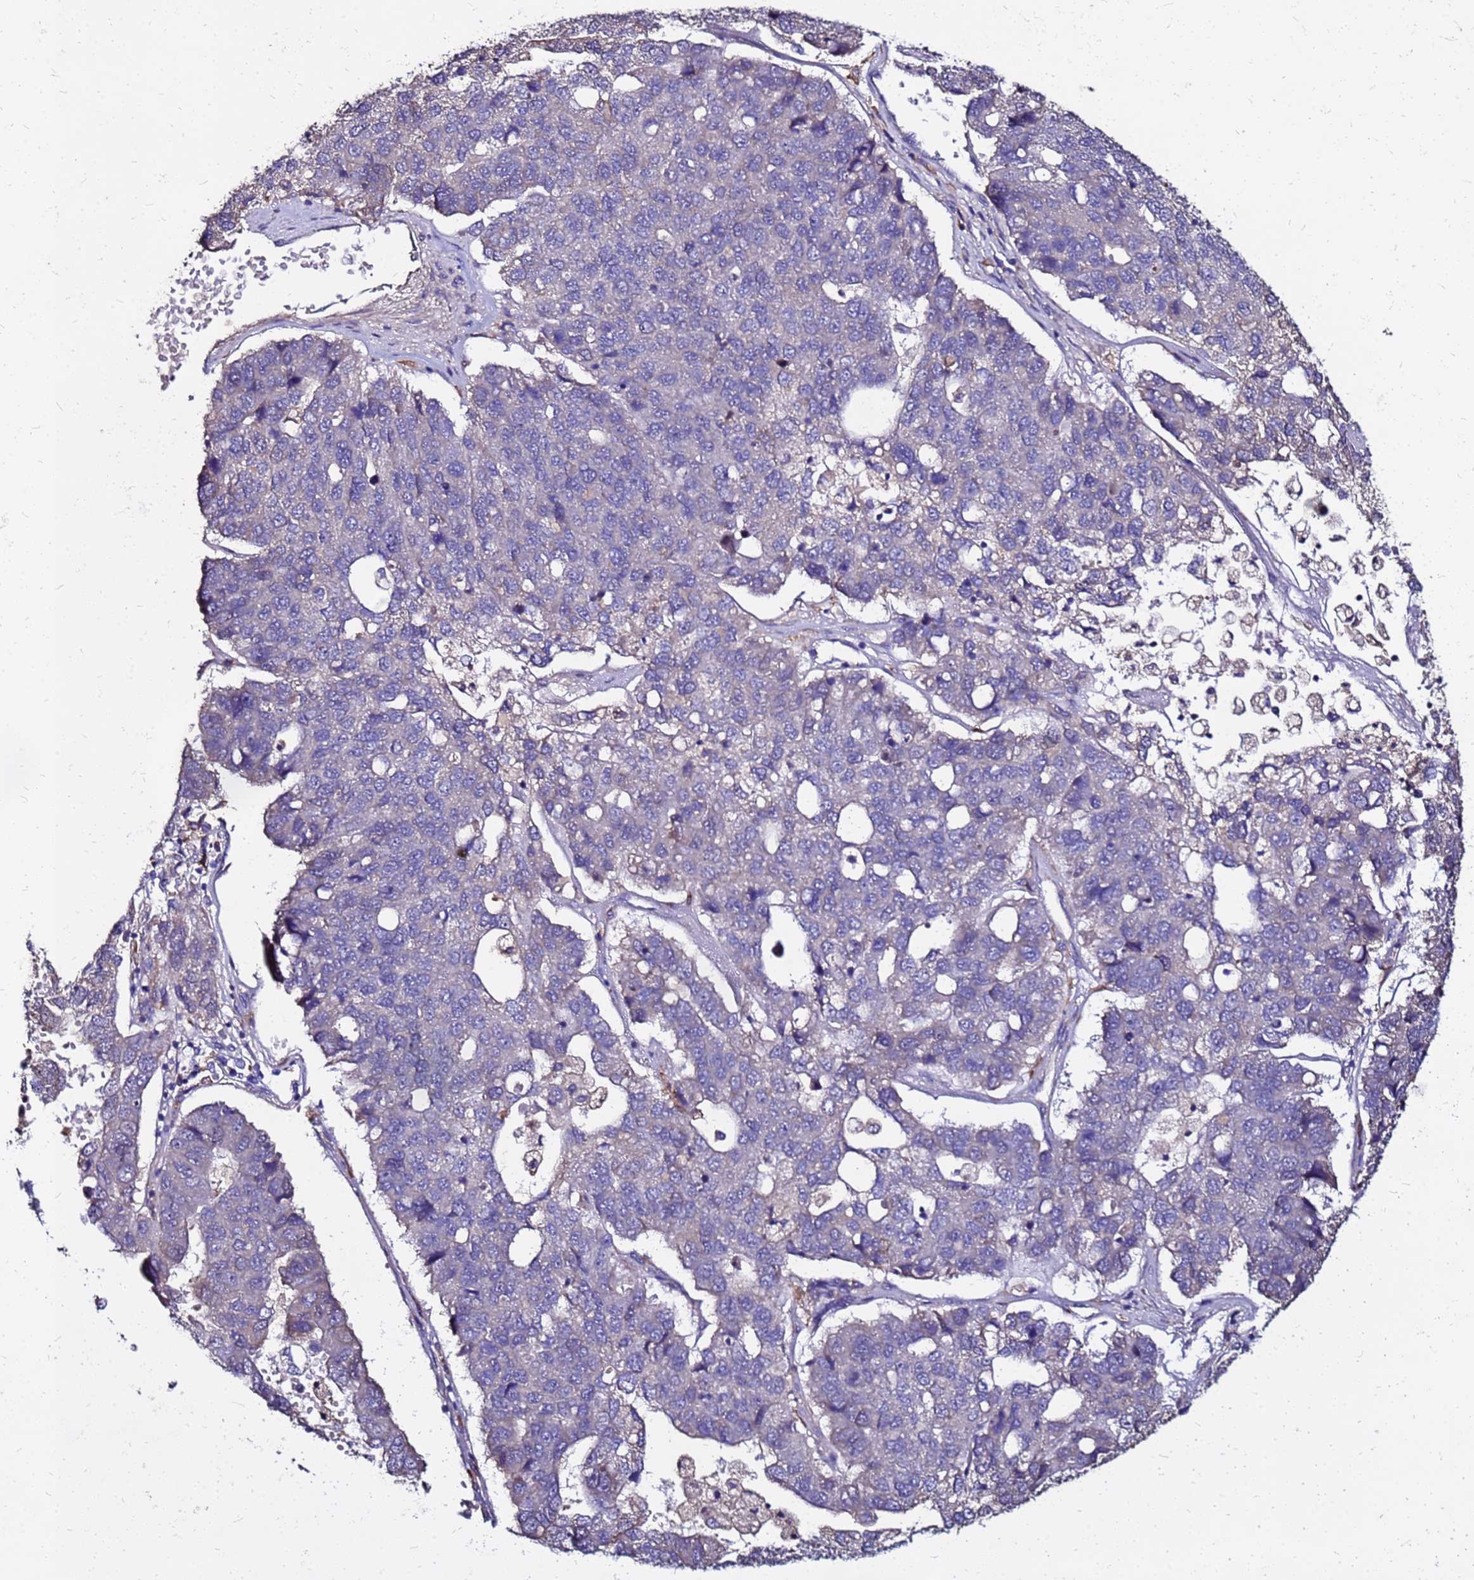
{"staining": {"intensity": "negative", "quantity": "none", "location": "none"}, "tissue": "pancreatic cancer", "cell_type": "Tumor cells", "image_type": "cancer", "snomed": [{"axis": "morphology", "description": "Adenocarcinoma, NOS"}, {"axis": "topography", "description": "Pancreas"}], "caption": "IHC of human adenocarcinoma (pancreatic) reveals no expression in tumor cells.", "gene": "ARHGEF5", "patient": {"sex": "female", "age": 61}}